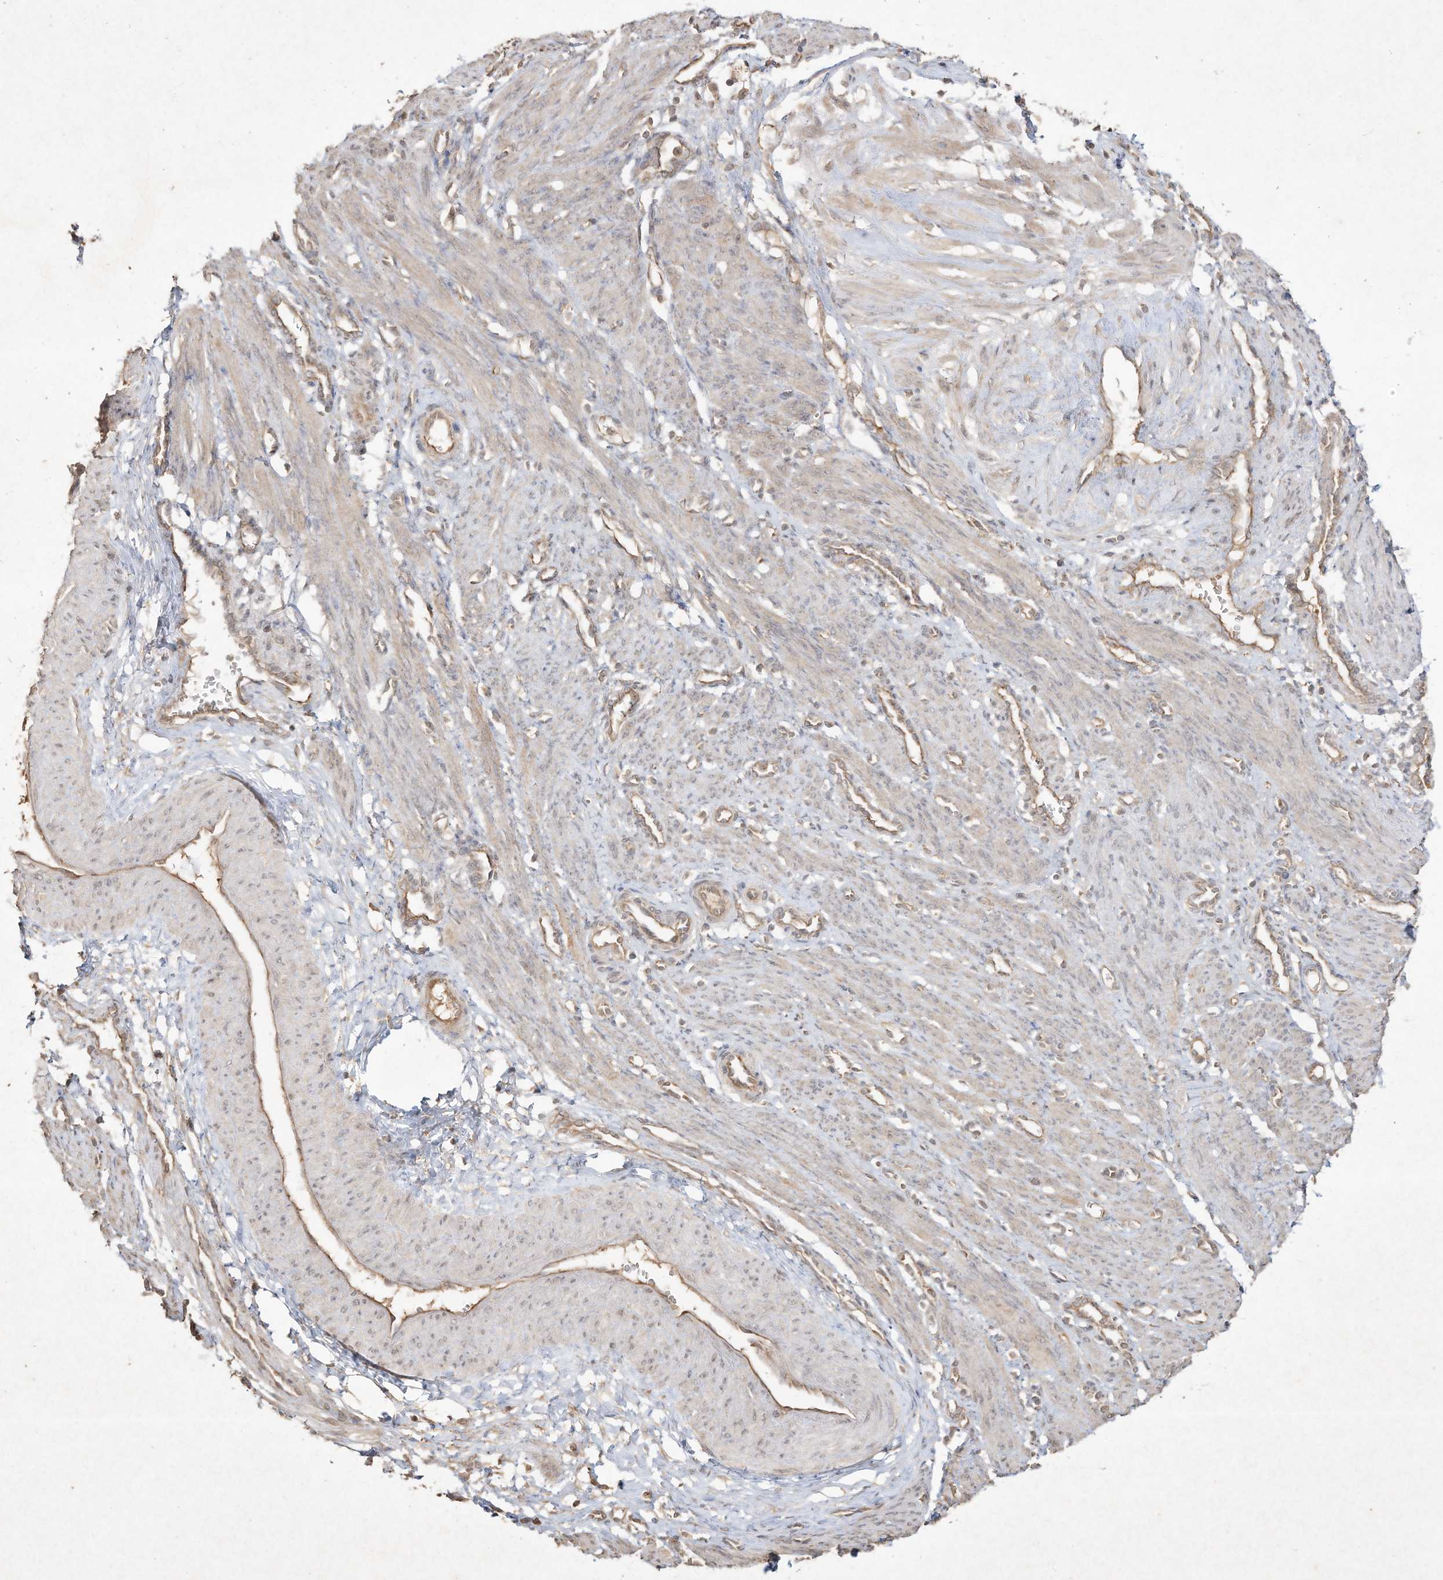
{"staining": {"intensity": "weak", "quantity": "25%-75%", "location": "cytoplasmic/membranous"}, "tissue": "smooth muscle", "cell_type": "Smooth muscle cells", "image_type": "normal", "snomed": [{"axis": "morphology", "description": "Normal tissue, NOS"}, {"axis": "topography", "description": "Endometrium"}], "caption": "Protein staining of benign smooth muscle exhibits weak cytoplasmic/membranous expression in approximately 25%-75% of smooth muscle cells.", "gene": "DYNC1I2", "patient": {"sex": "female", "age": 33}}